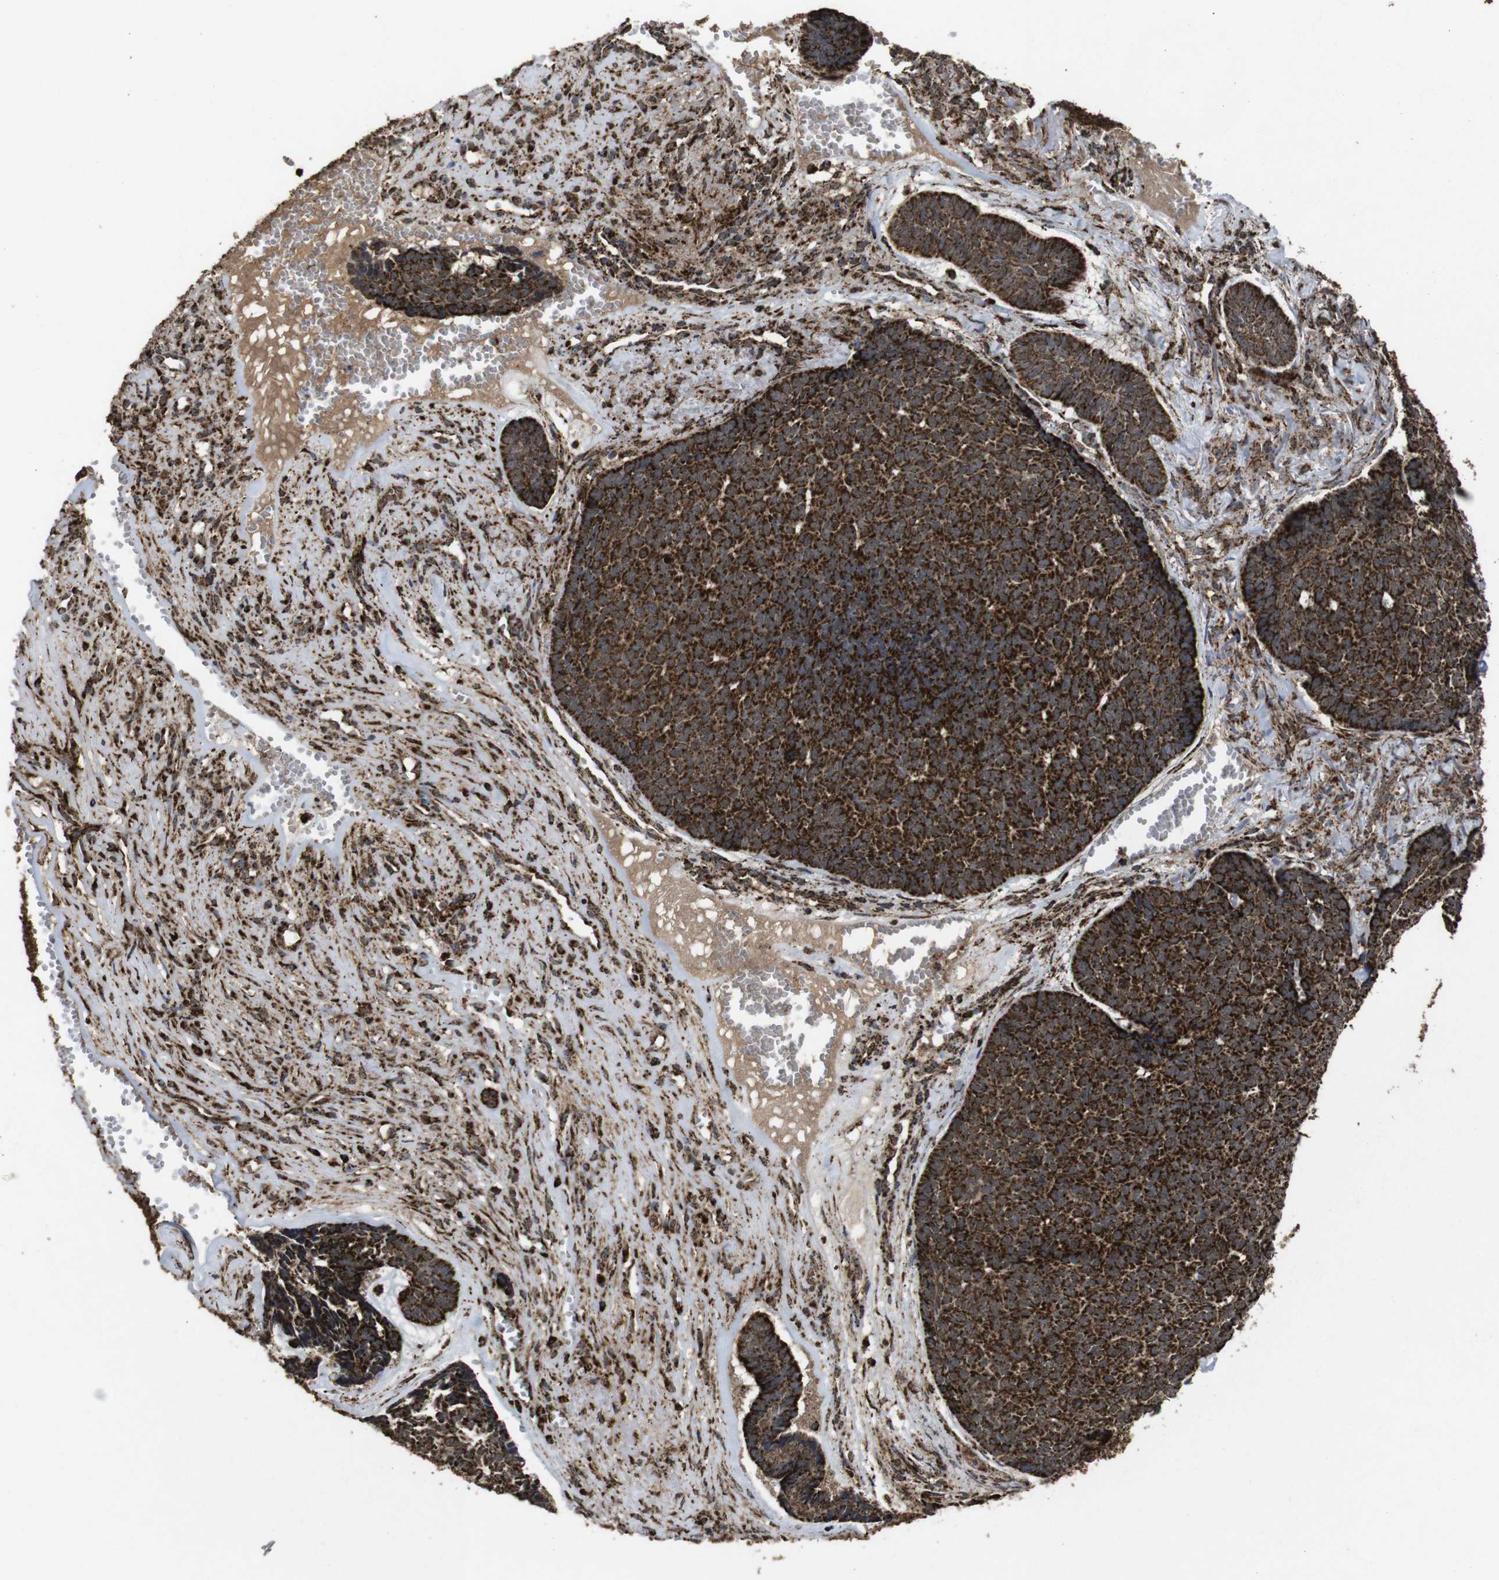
{"staining": {"intensity": "strong", "quantity": ">75%", "location": "cytoplasmic/membranous"}, "tissue": "skin cancer", "cell_type": "Tumor cells", "image_type": "cancer", "snomed": [{"axis": "morphology", "description": "Basal cell carcinoma"}, {"axis": "topography", "description": "Skin"}], "caption": "This micrograph exhibits skin basal cell carcinoma stained with IHC to label a protein in brown. The cytoplasmic/membranous of tumor cells show strong positivity for the protein. Nuclei are counter-stained blue.", "gene": "ATP5F1A", "patient": {"sex": "male", "age": 84}}